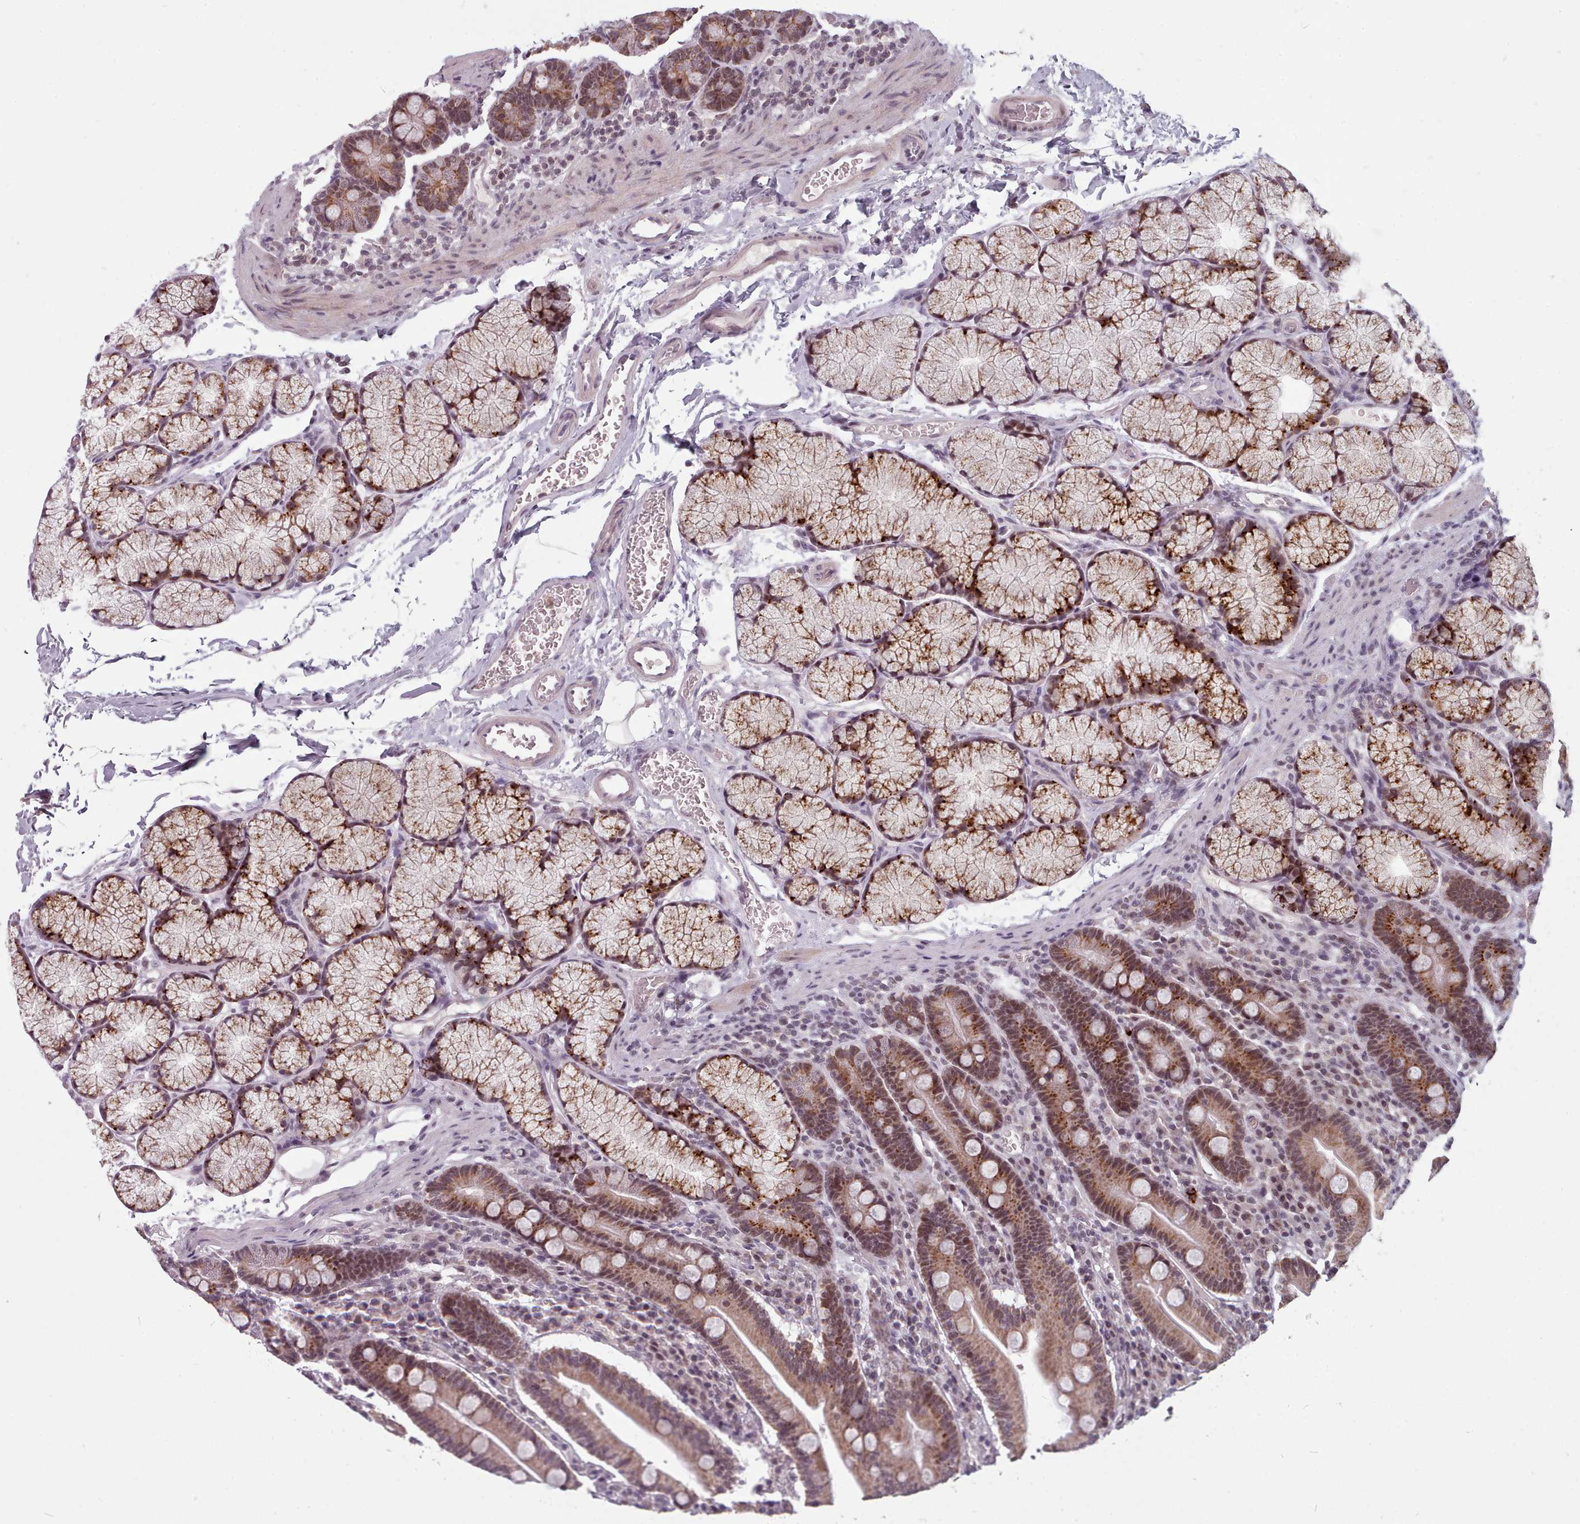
{"staining": {"intensity": "moderate", "quantity": ">75%", "location": "cytoplasmic/membranous,nuclear"}, "tissue": "duodenum", "cell_type": "Glandular cells", "image_type": "normal", "snomed": [{"axis": "morphology", "description": "Normal tissue, NOS"}, {"axis": "topography", "description": "Duodenum"}], "caption": "An image of human duodenum stained for a protein exhibits moderate cytoplasmic/membranous,nuclear brown staining in glandular cells. The protein of interest is stained brown, and the nuclei are stained in blue (DAB (3,3'-diaminobenzidine) IHC with brightfield microscopy, high magnification).", "gene": "SRSF9", "patient": {"sex": "male", "age": 35}}